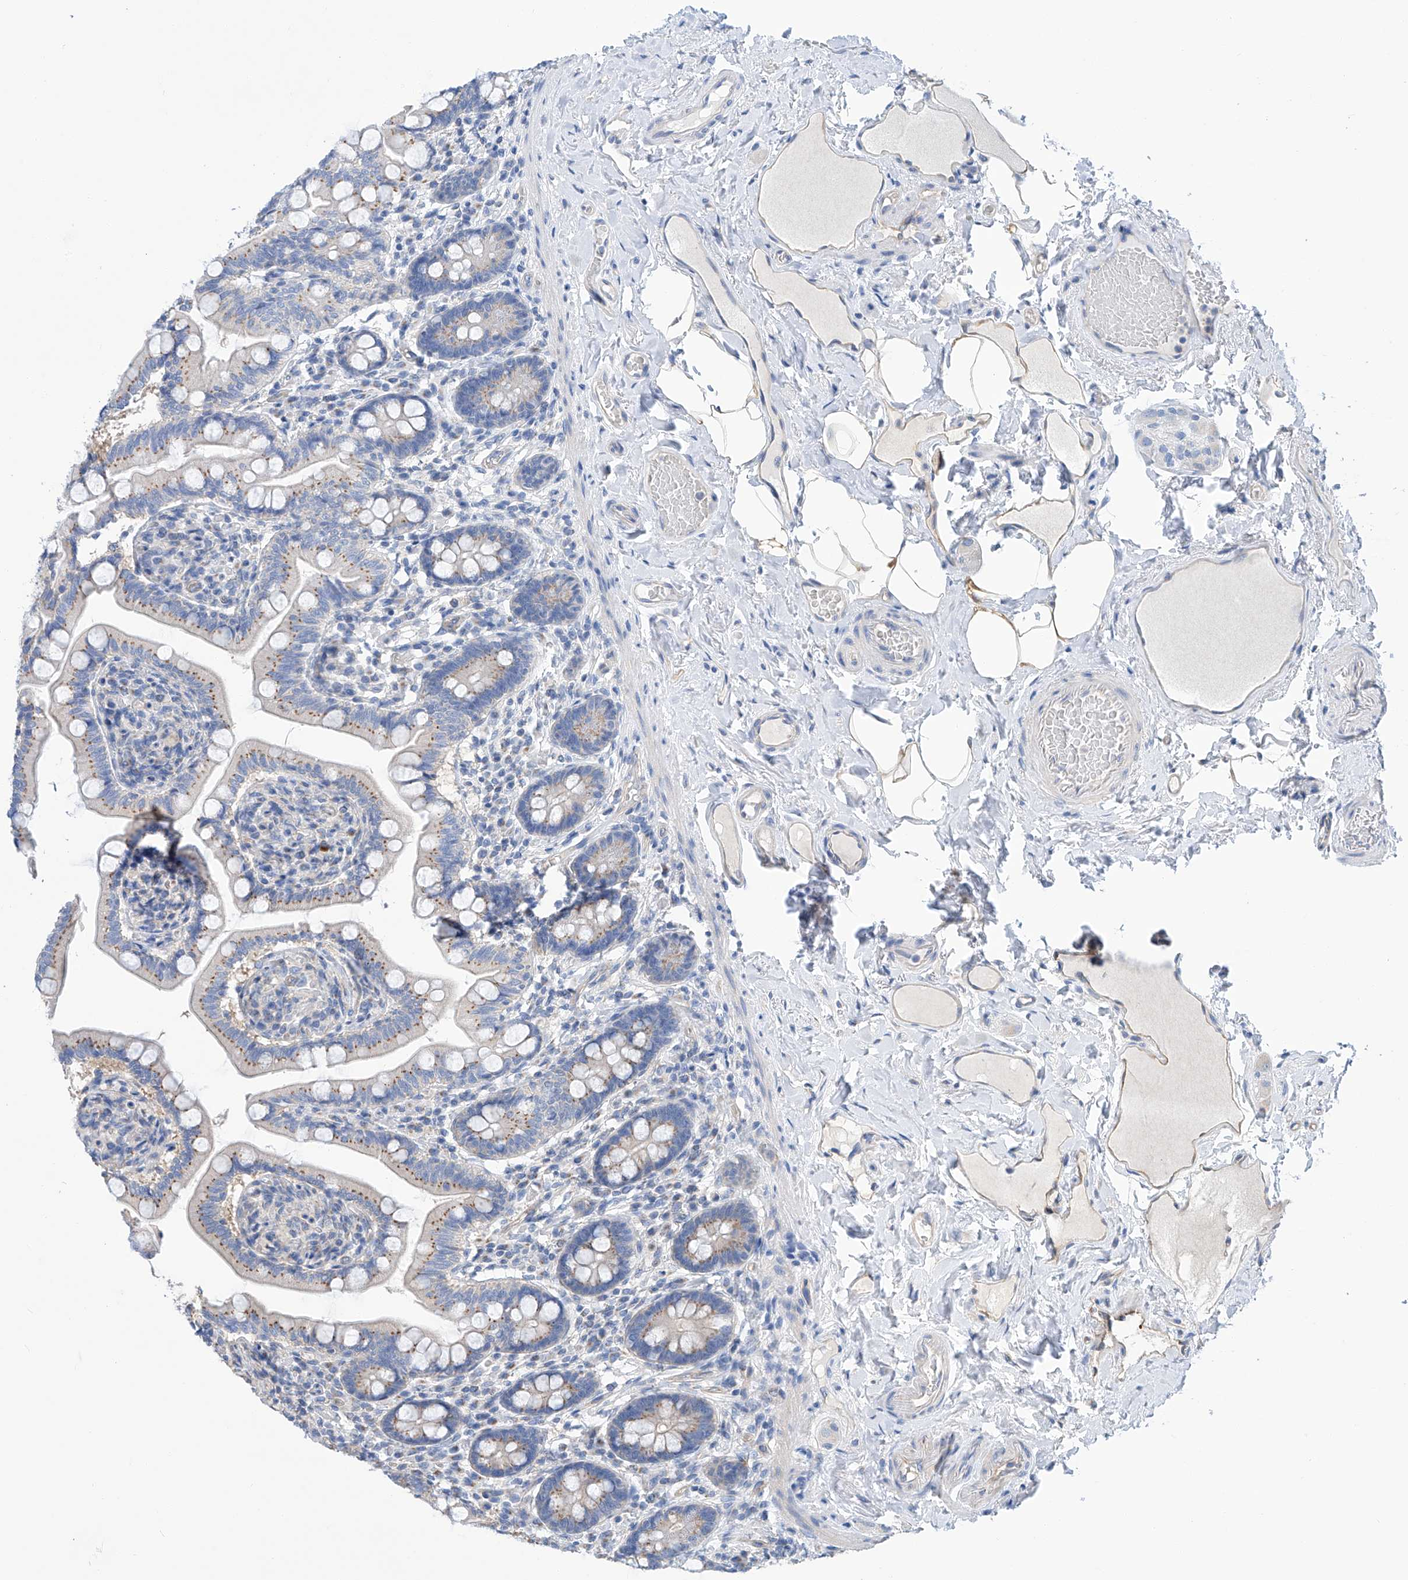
{"staining": {"intensity": "moderate", "quantity": "<25%", "location": "cytoplasmic/membranous"}, "tissue": "small intestine", "cell_type": "Glandular cells", "image_type": "normal", "snomed": [{"axis": "morphology", "description": "Normal tissue, NOS"}, {"axis": "topography", "description": "Small intestine"}], "caption": "A high-resolution photomicrograph shows IHC staining of normal small intestine, which demonstrates moderate cytoplasmic/membranous expression in about <25% of glandular cells. (DAB = brown stain, brightfield microscopy at high magnification).", "gene": "SLC22A7", "patient": {"sex": "female", "age": 64}}